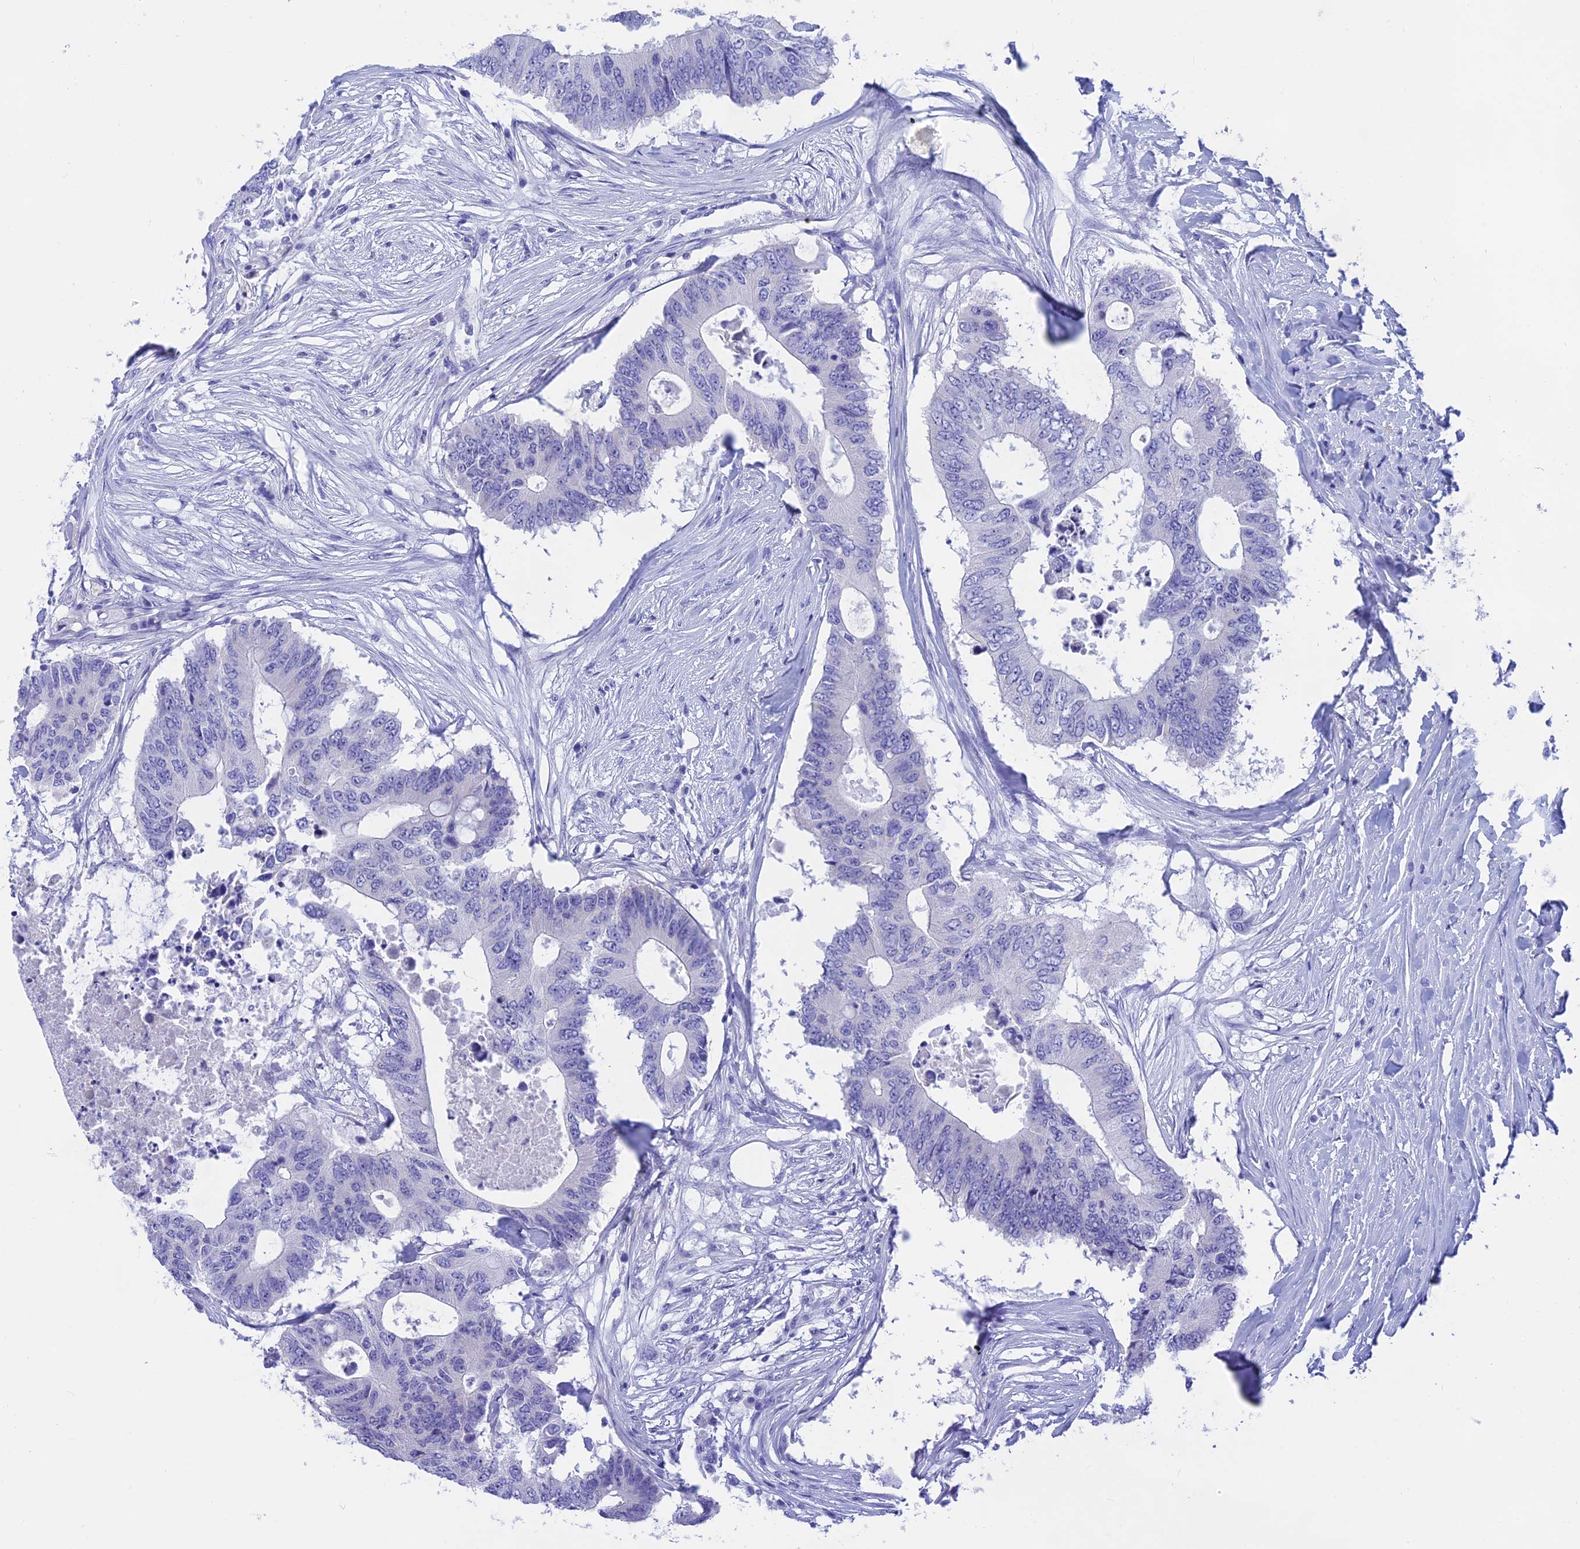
{"staining": {"intensity": "negative", "quantity": "none", "location": "none"}, "tissue": "colorectal cancer", "cell_type": "Tumor cells", "image_type": "cancer", "snomed": [{"axis": "morphology", "description": "Adenocarcinoma, NOS"}, {"axis": "topography", "description": "Colon"}], "caption": "This is an immunohistochemistry photomicrograph of human colorectal adenocarcinoma. There is no expression in tumor cells.", "gene": "ISCA1", "patient": {"sex": "male", "age": 71}}